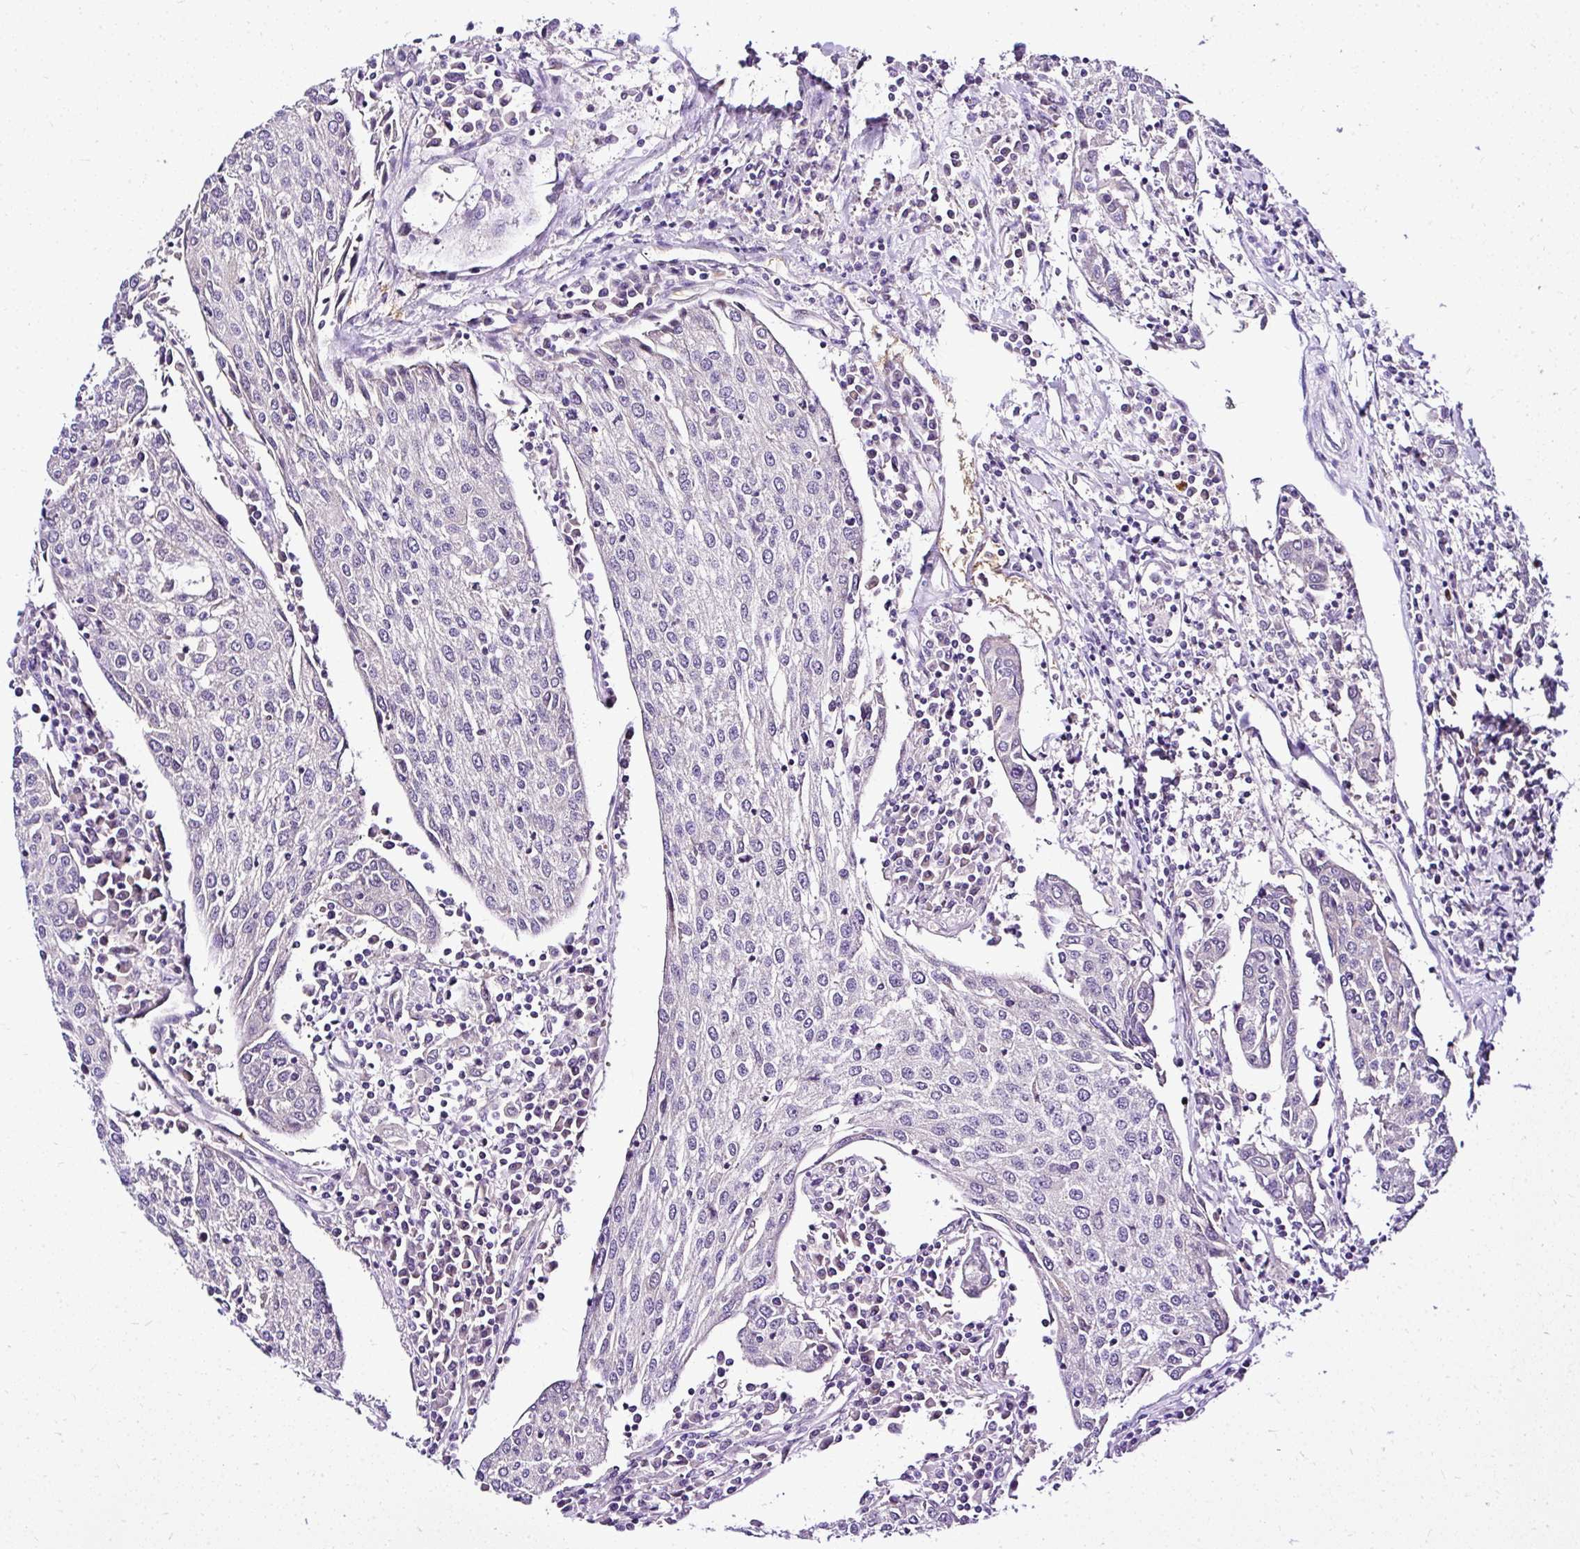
{"staining": {"intensity": "negative", "quantity": "none", "location": "none"}, "tissue": "urothelial cancer", "cell_type": "Tumor cells", "image_type": "cancer", "snomed": [{"axis": "morphology", "description": "Urothelial carcinoma, High grade"}, {"axis": "topography", "description": "Urinary bladder"}], "caption": "Immunohistochemical staining of urothelial cancer displays no significant staining in tumor cells. The staining is performed using DAB brown chromogen with nuclei counter-stained in using hematoxylin.", "gene": "DEPDC5", "patient": {"sex": "female", "age": 85}}